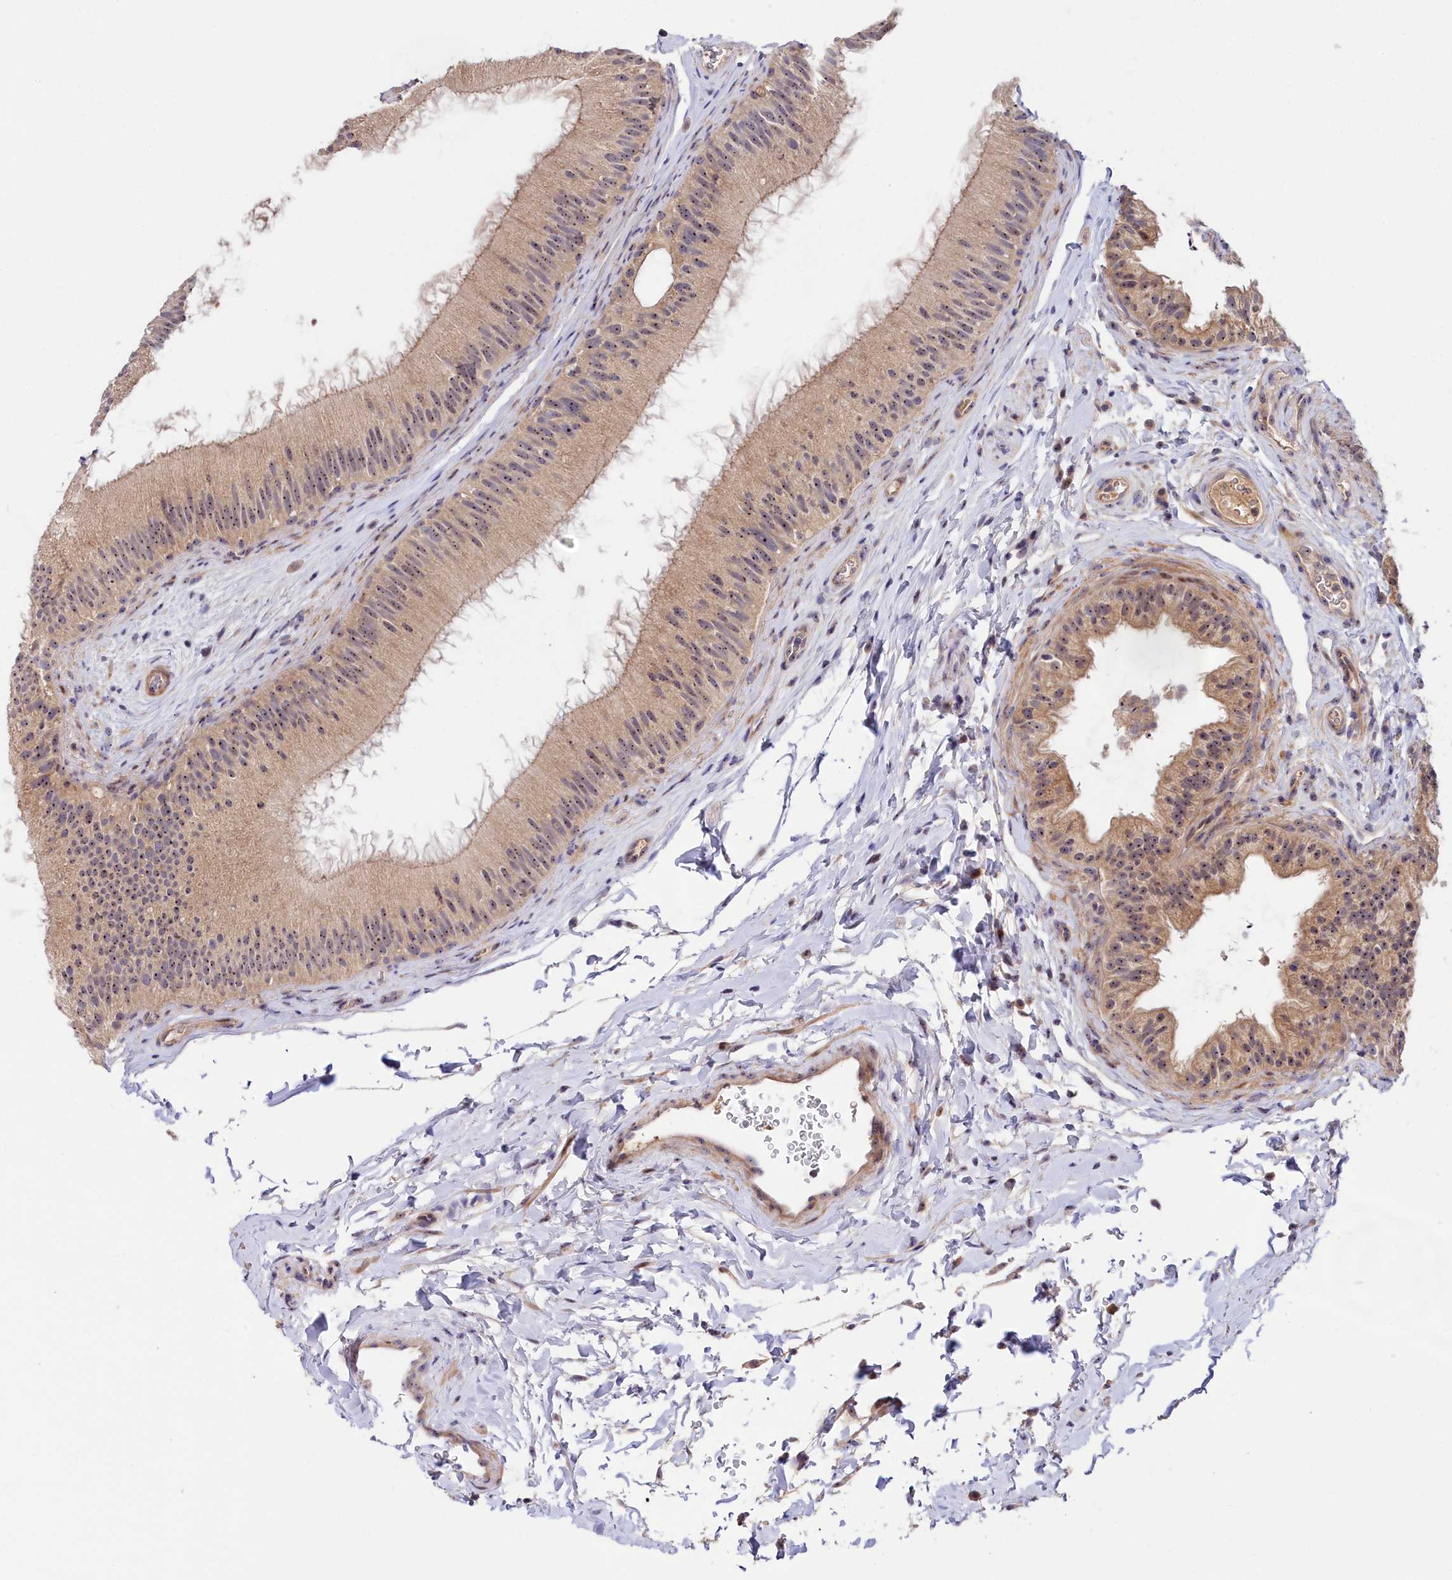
{"staining": {"intensity": "weak", "quantity": ">75%", "location": "cytoplasmic/membranous,nuclear"}, "tissue": "epididymis", "cell_type": "Glandular cells", "image_type": "normal", "snomed": [{"axis": "morphology", "description": "Normal tissue, NOS"}, {"axis": "topography", "description": "Epididymis"}], "caption": "The photomicrograph exhibits a brown stain indicating the presence of a protein in the cytoplasmic/membranous,nuclear of glandular cells in epididymis.", "gene": "NEURL4", "patient": {"sex": "male", "age": 45}}